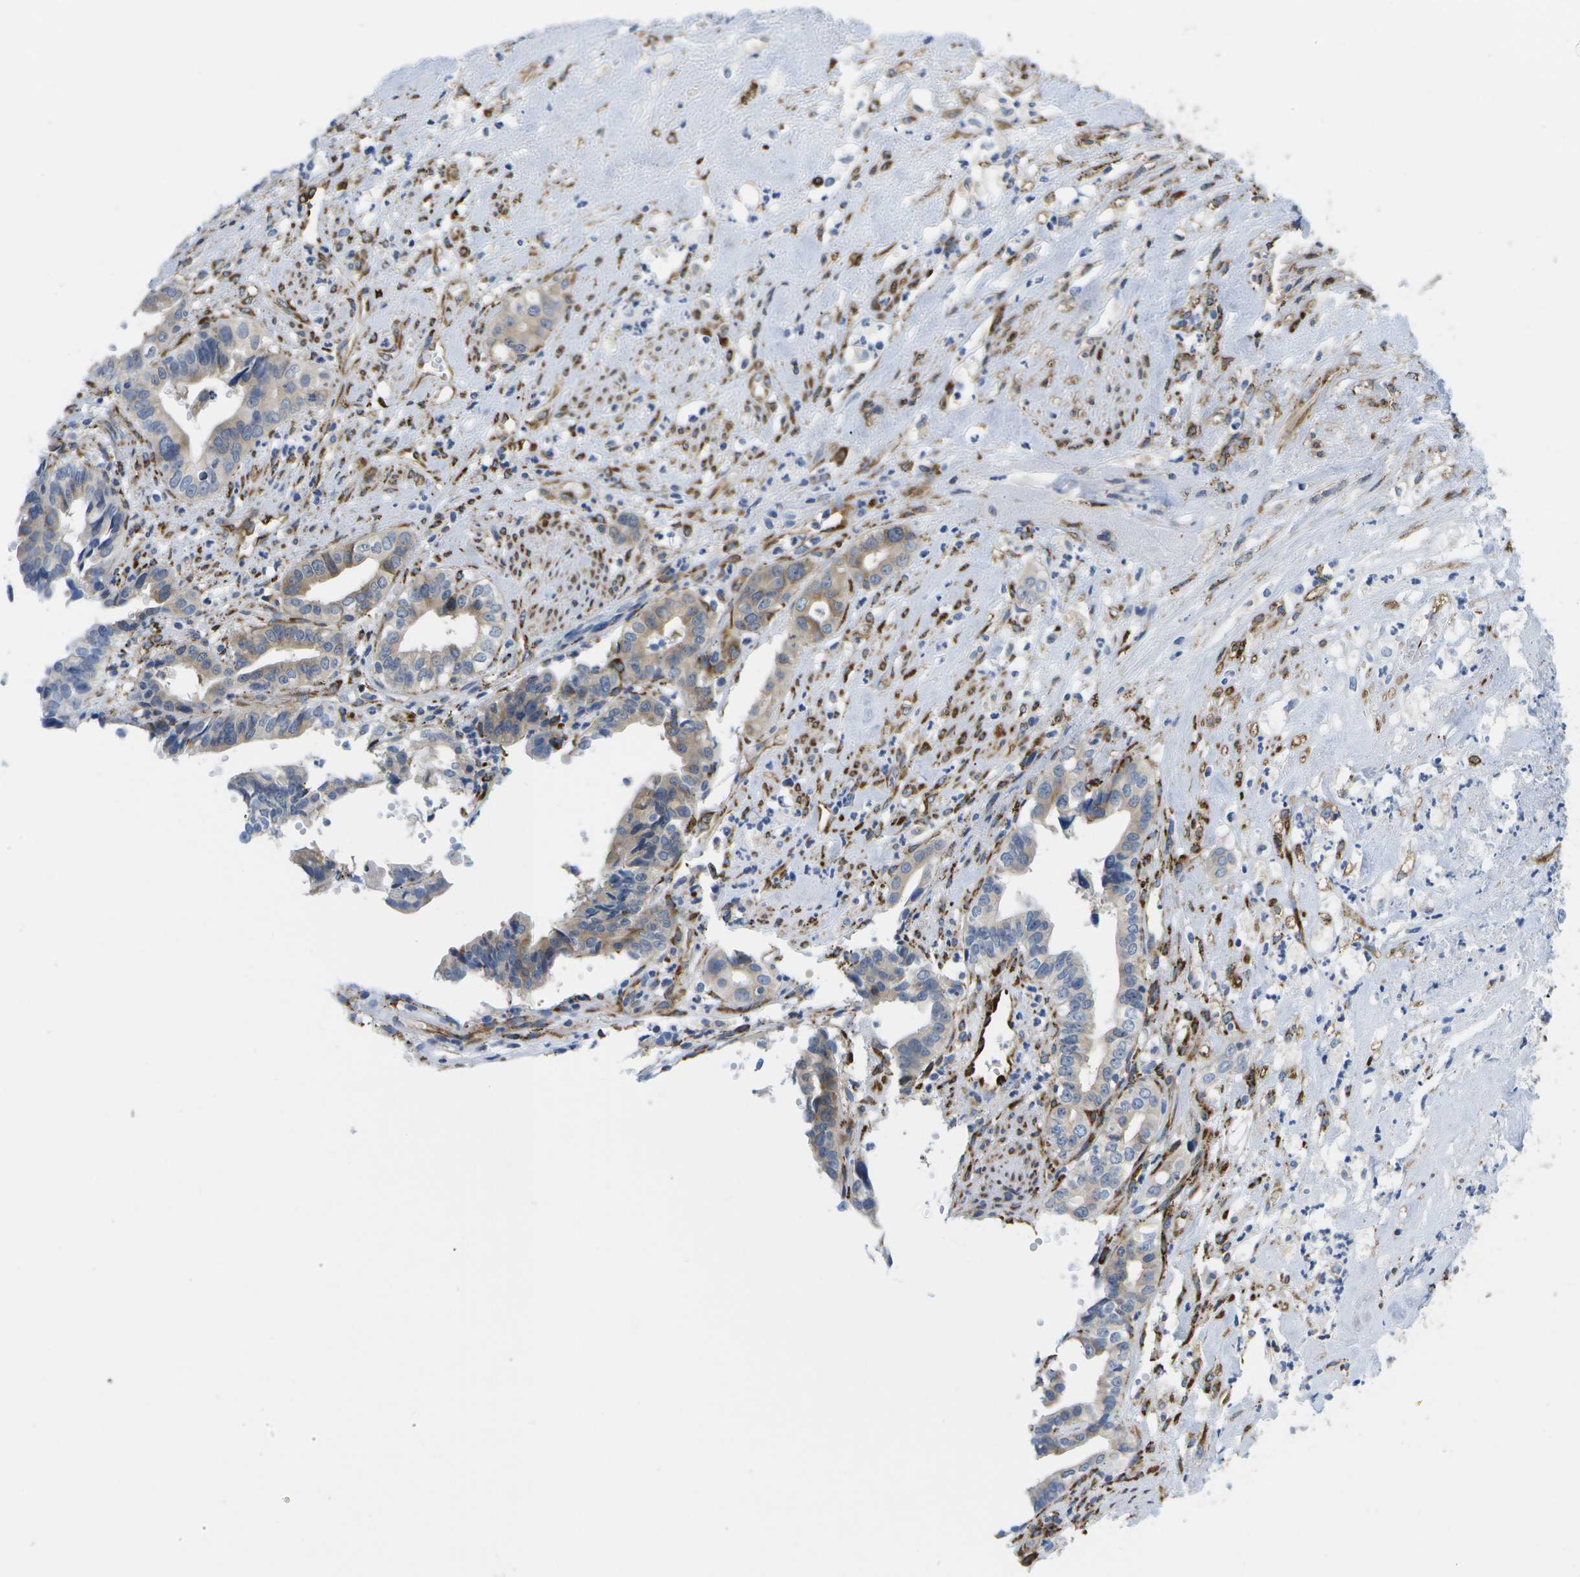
{"staining": {"intensity": "moderate", "quantity": "<25%", "location": "cytoplasmic/membranous"}, "tissue": "liver cancer", "cell_type": "Tumor cells", "image_type": "cancer", "snomed": [{"axis": "morphology", "description": "Cholangiocarcinoma"}, {"axis": "topography", "description": "Liver"}], "caption": "Liver cholangiocarcinoma tissue exhibits moderate cytoplasmic/membranous expression in approximately <25% of tumor cells, visualized by immunohistochemistry. (IHC, brightfield microscopy, high magnification).", "gene": "ZDHHC17", "patient": {"sex": "female", "age": 61}}